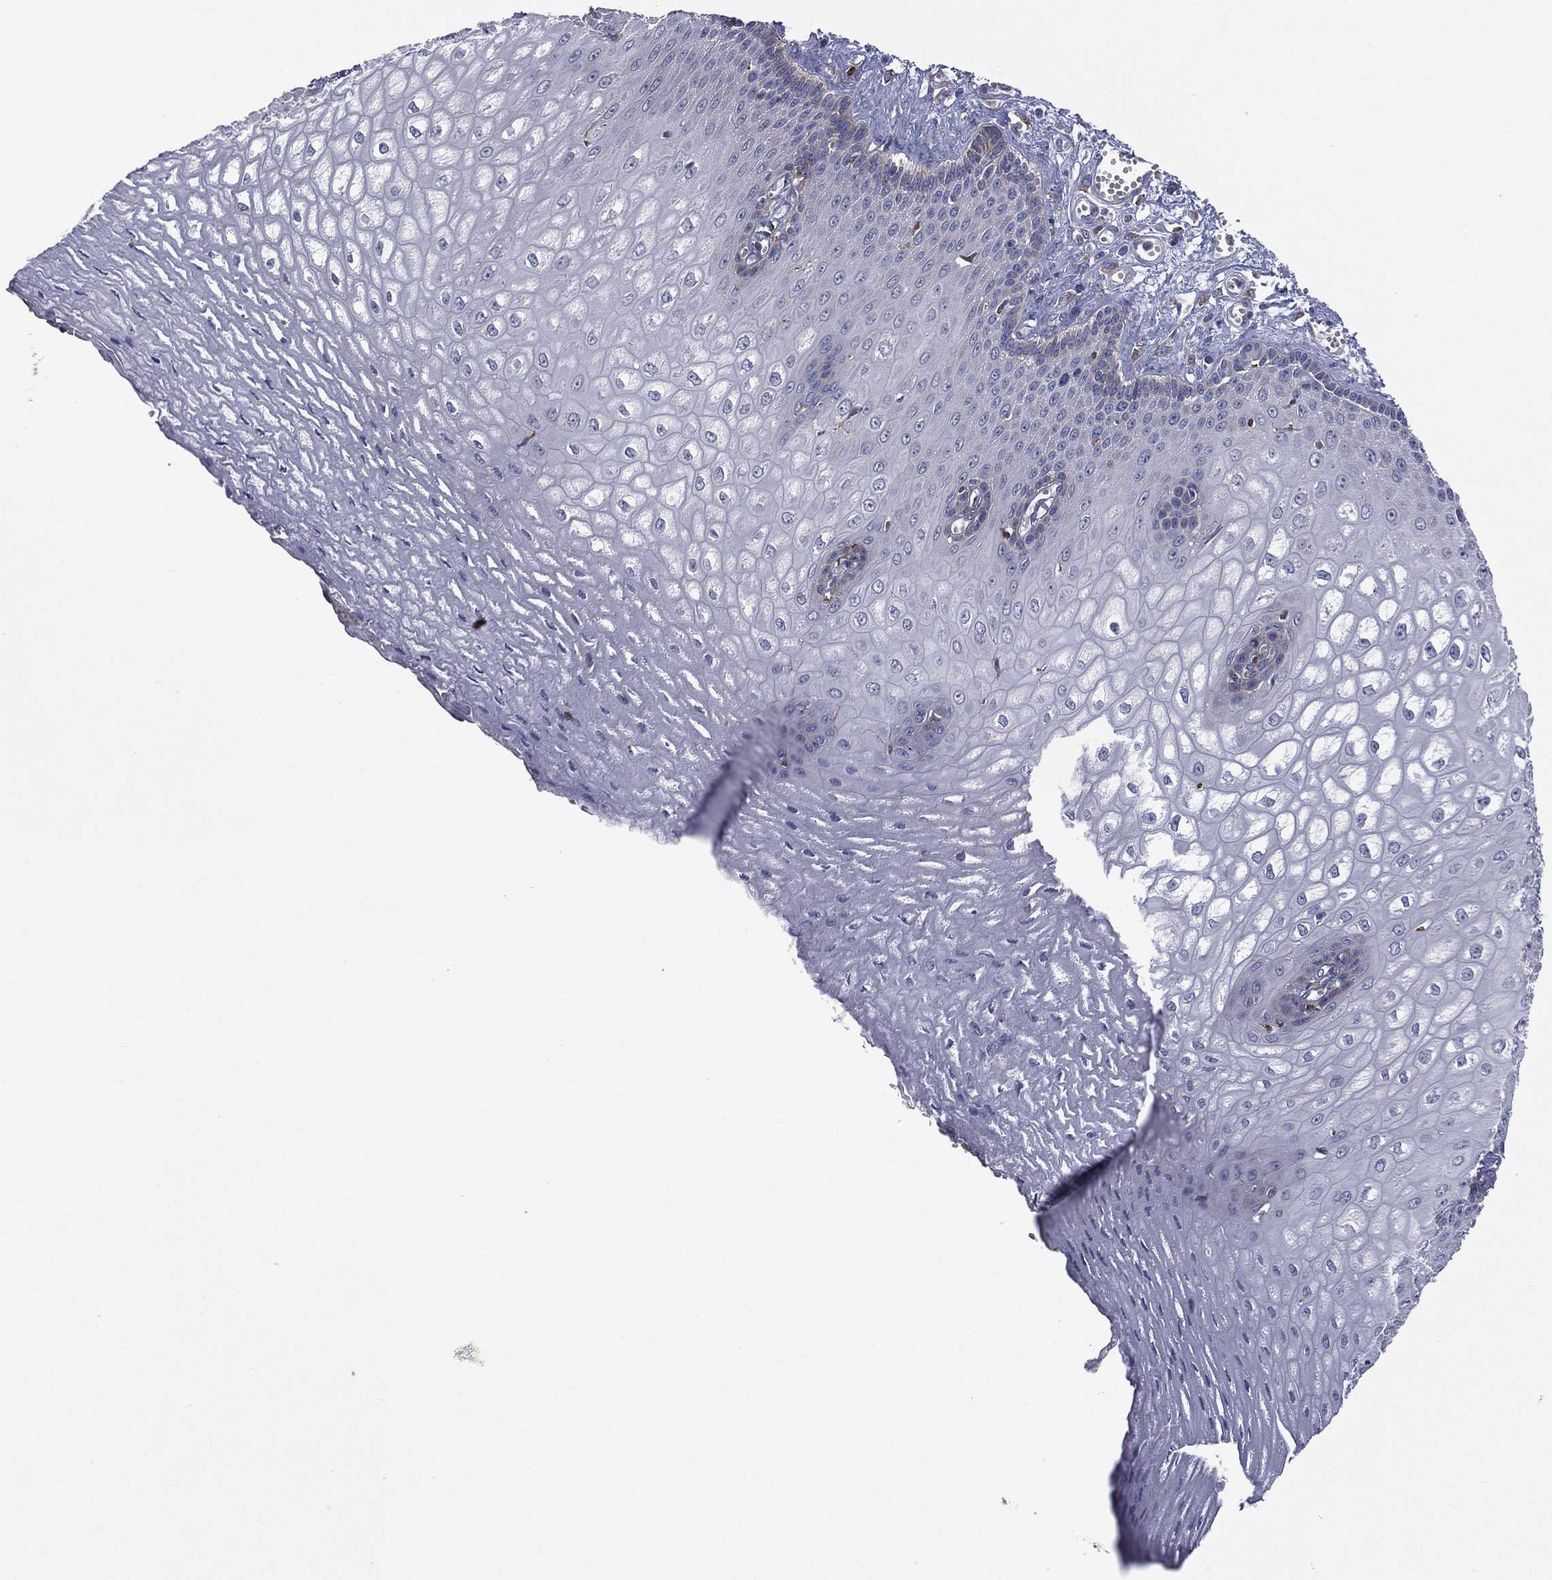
{"staining": {"intensity": "negative", "quantity": "none", "location": "none"}, "tissue": "esophagus", "cell_type": "Squamous epithelial cells", "image_type": "normal", "snomed": [{"axis": "morphology", "description": "Normal tissue, NOS"}, {"axis": "topography", "description": "Esophagus"}], "caption": "Protein analysis of normal esophagus displays no significant positivity in squamous epithelial cells. The staining is performed using DAB brown chromogen with nuclei counter-stained in using hematoxylin.", "gene": "C20orf96", "patient": {"sex": "male", "age": 58}}